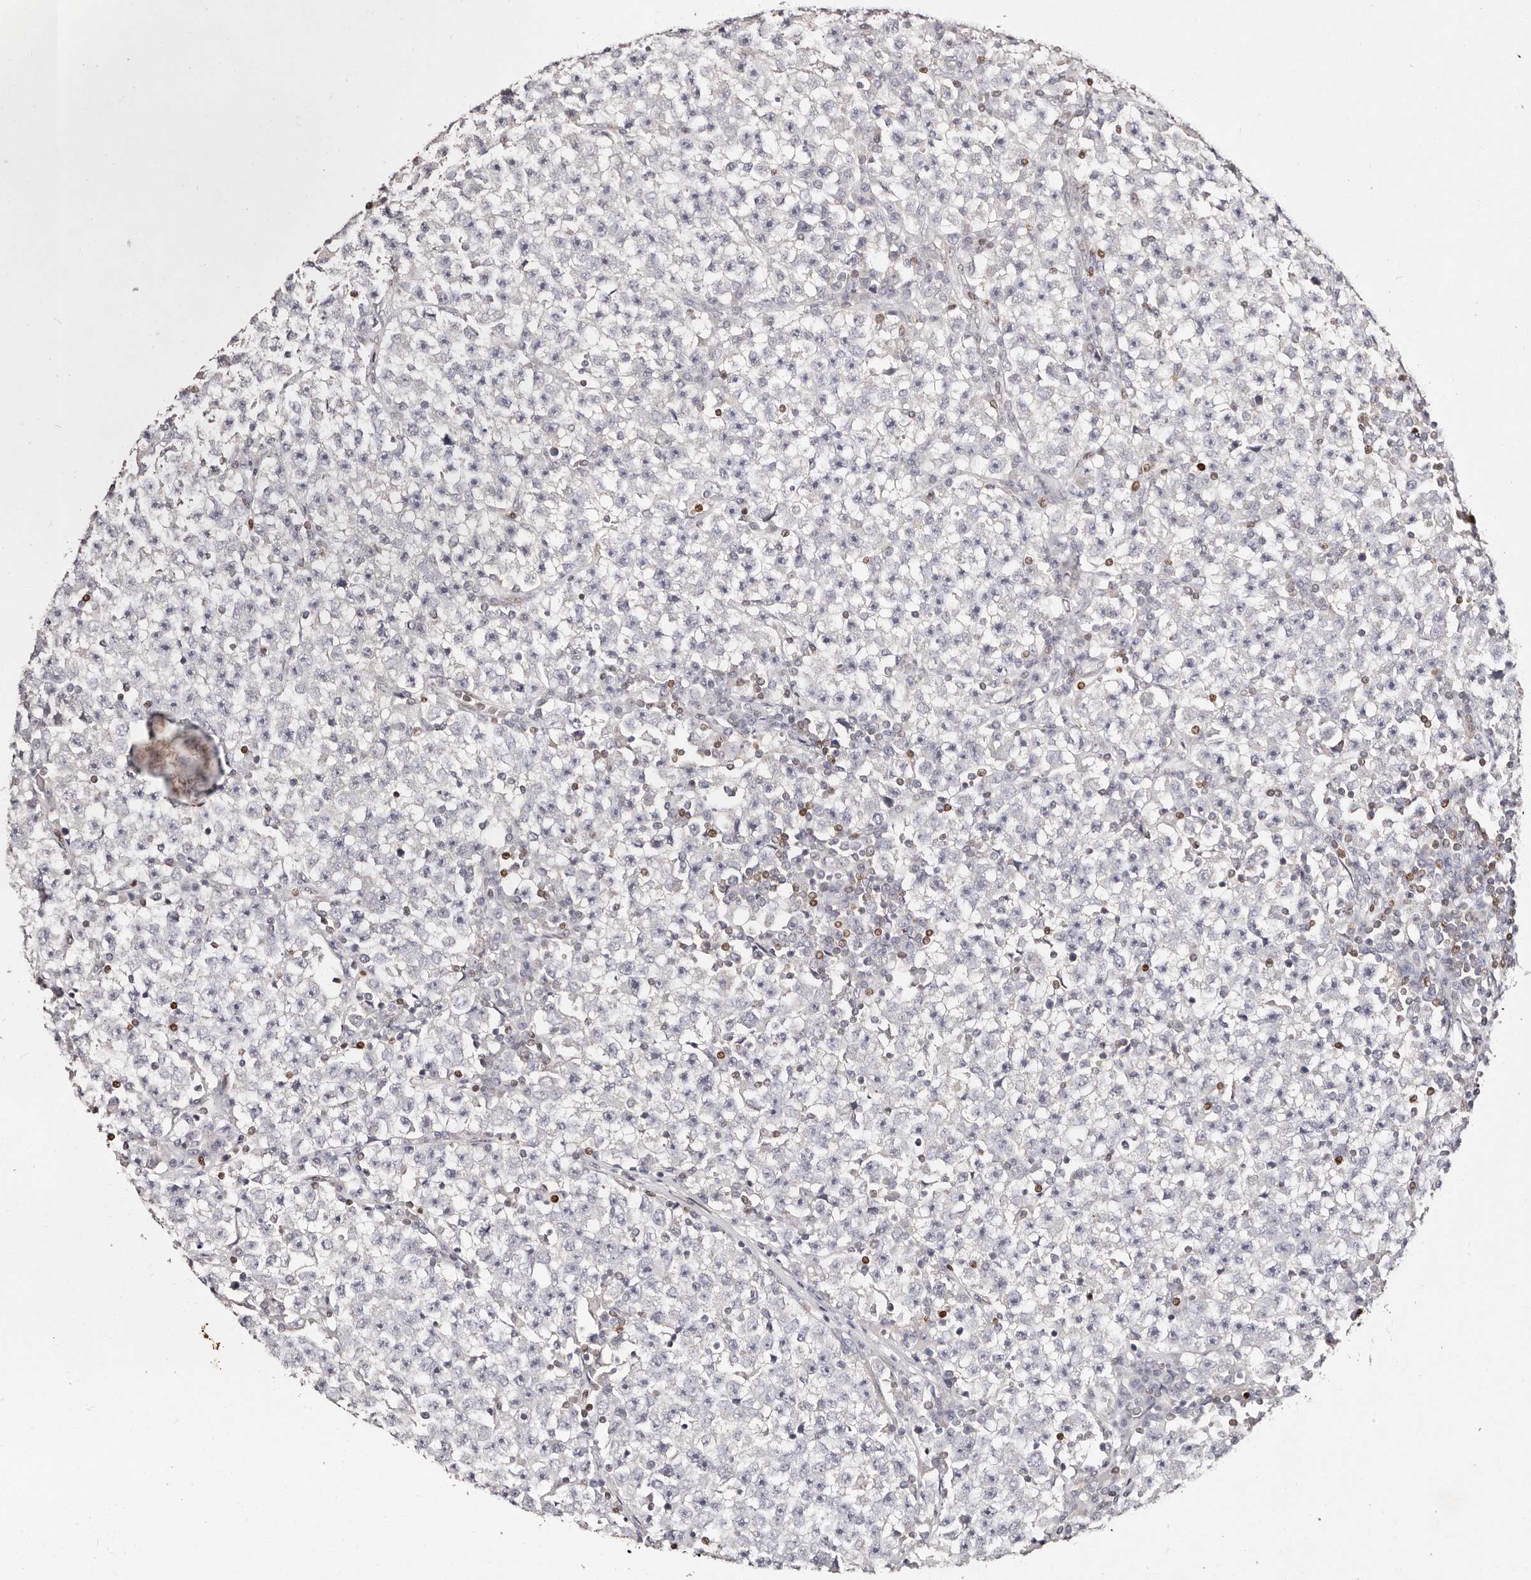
{"staining": {"intensity": "negative", "quantity": "none", "location": "none"}, "tissue": "testis cancer", "cell_type": "Tumor cells", "image_type": "cancer", "snomed": [{"axis": "morphology", "description": "Seminoma, NOS"}, {"axis": "topography", "description": "Testis"}], "caption": "Immunohistochemistry of testis seminoma exhibits no staining in tumor cells.", "gene": "IQGAP3", "patient": {"sex": "male", "age": 22}}